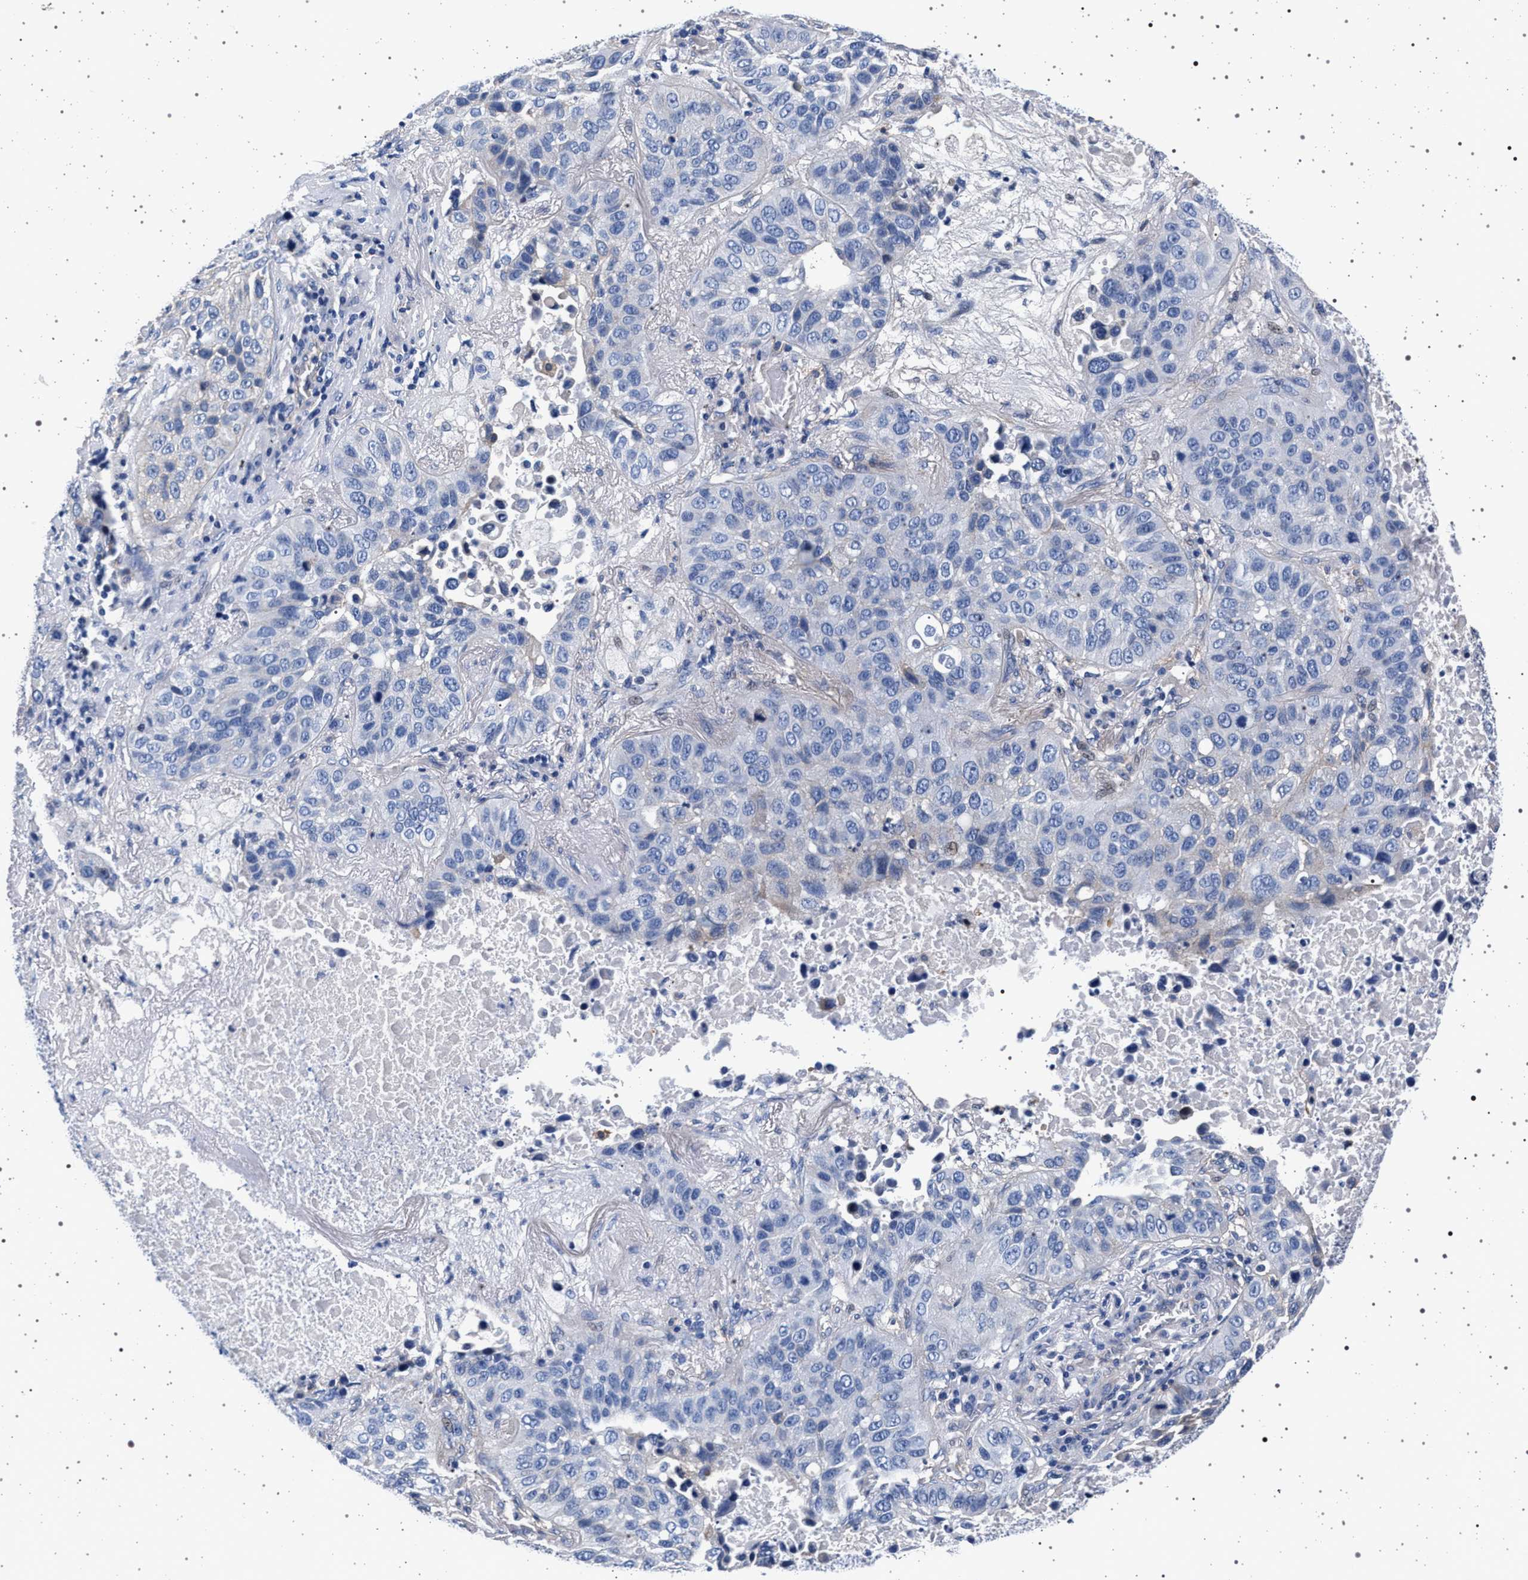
{"staining": {"intensity": "negative", "quantity": "none", "location": "none"}, "tissue": "lung cancer", "cell_type": "Tumor cells", "image_type": "cancer", "snomed": [{"axis": "morphology", "description": "Squamous cell carcinoma, NOS"}, {"axis": "topography", "description": "Lung"}], "caption": "This is a image of immunohistochemistry staining of lung squamous cell carcinoma, which shows no staining in tumor cells.", "gene": "SLC9A1", "patient": {"sex": "male", "age": 57}}